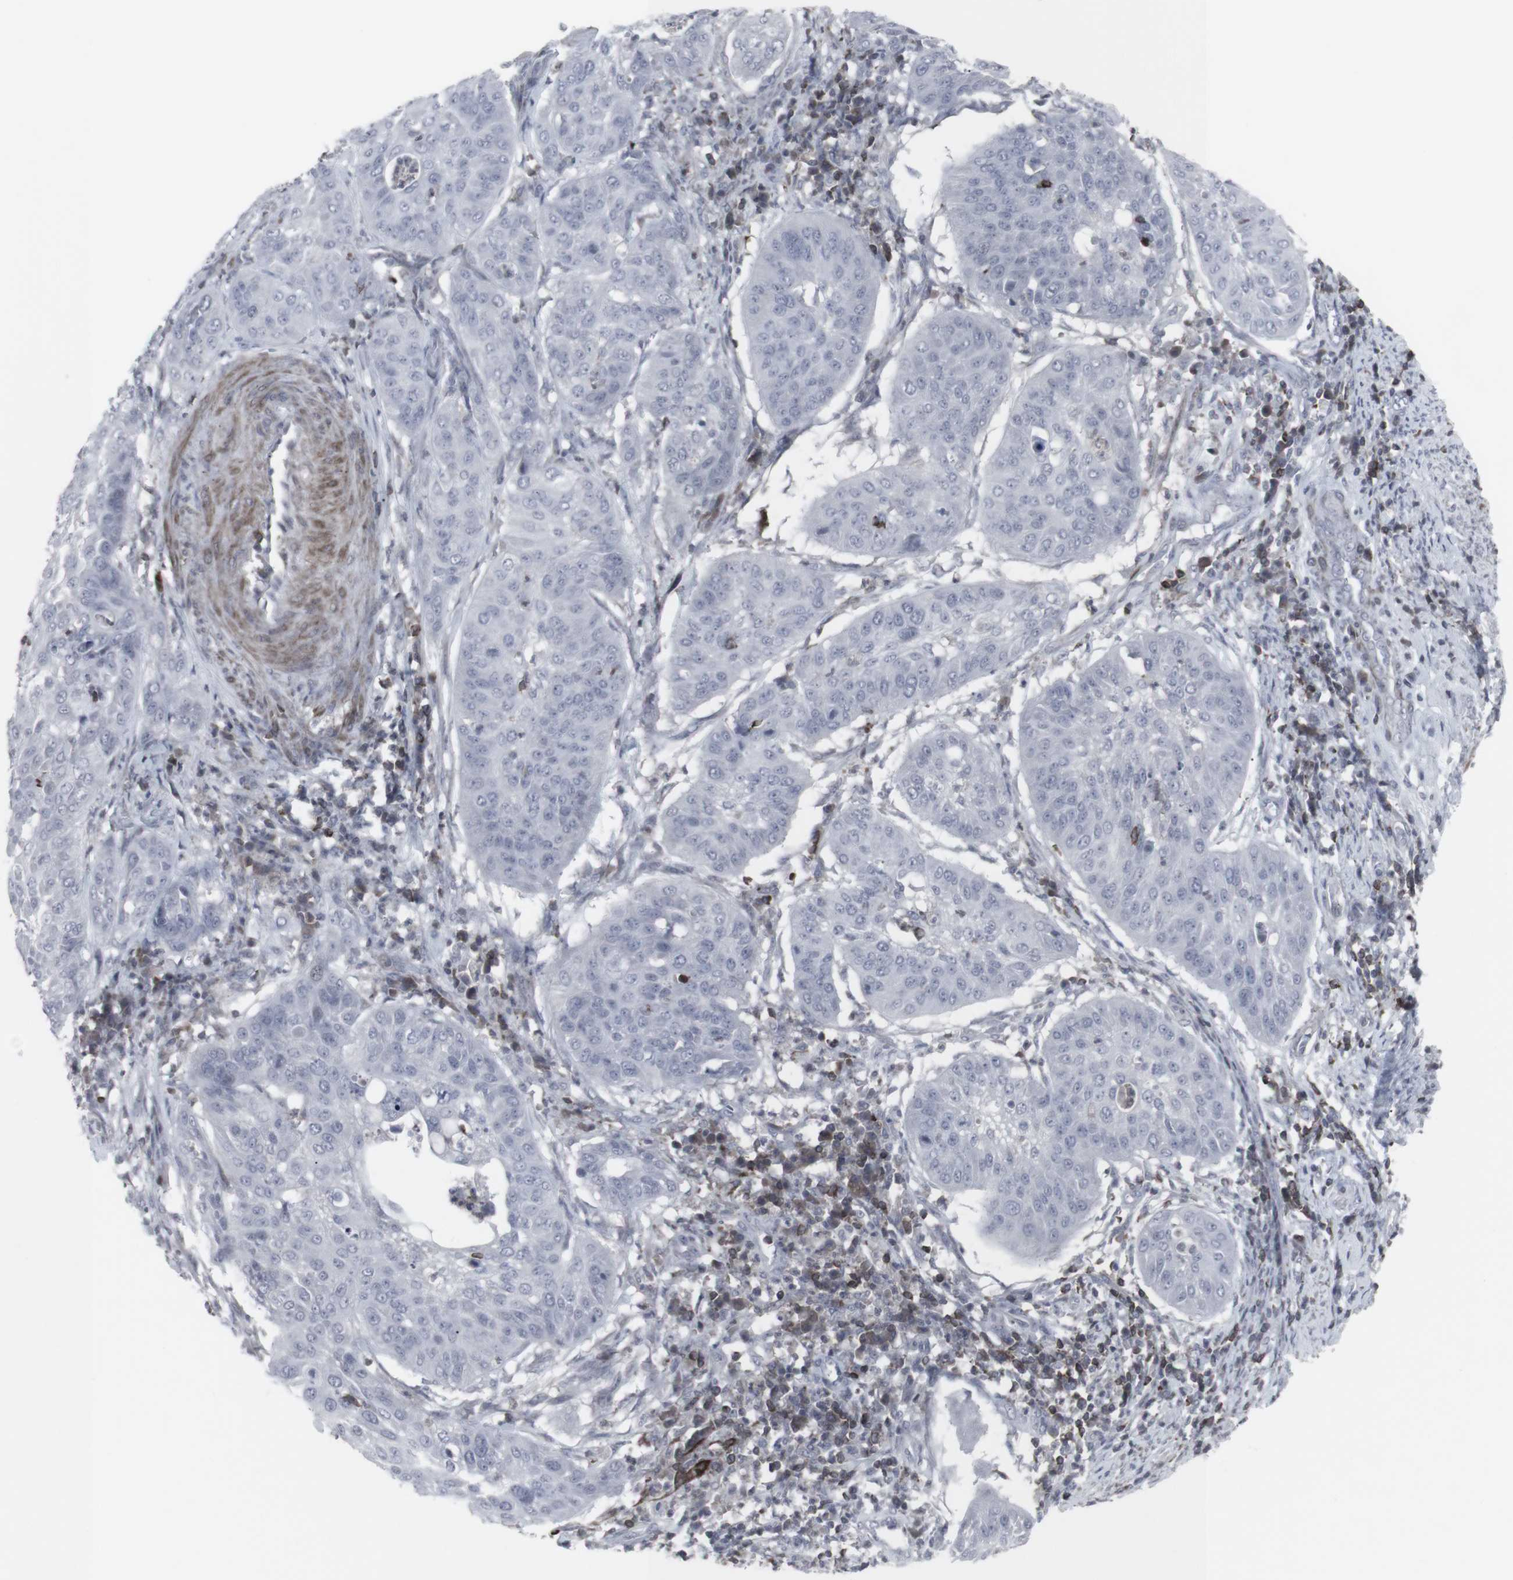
{"staining": {"intensity": "negative", "quantity": "none", "location": "none"}, "tissue": "cervical cancer", "cell_type": "Tumor cells", "image_type": "cancer", "snomed": [{"axis": "morphology", "description": "Normal tissue, NOS"}, {"axis": "morphology", "description": "Squamous cell carcinoma, NOS"}, {"axis": "topography", "description": "Cervix"}], "caption": "Micrograph shows no significant protein staining in tumor cells of cervical cancer.", "gene": "APOBEC2", "patient": {"sex": "female", "age": 39}}